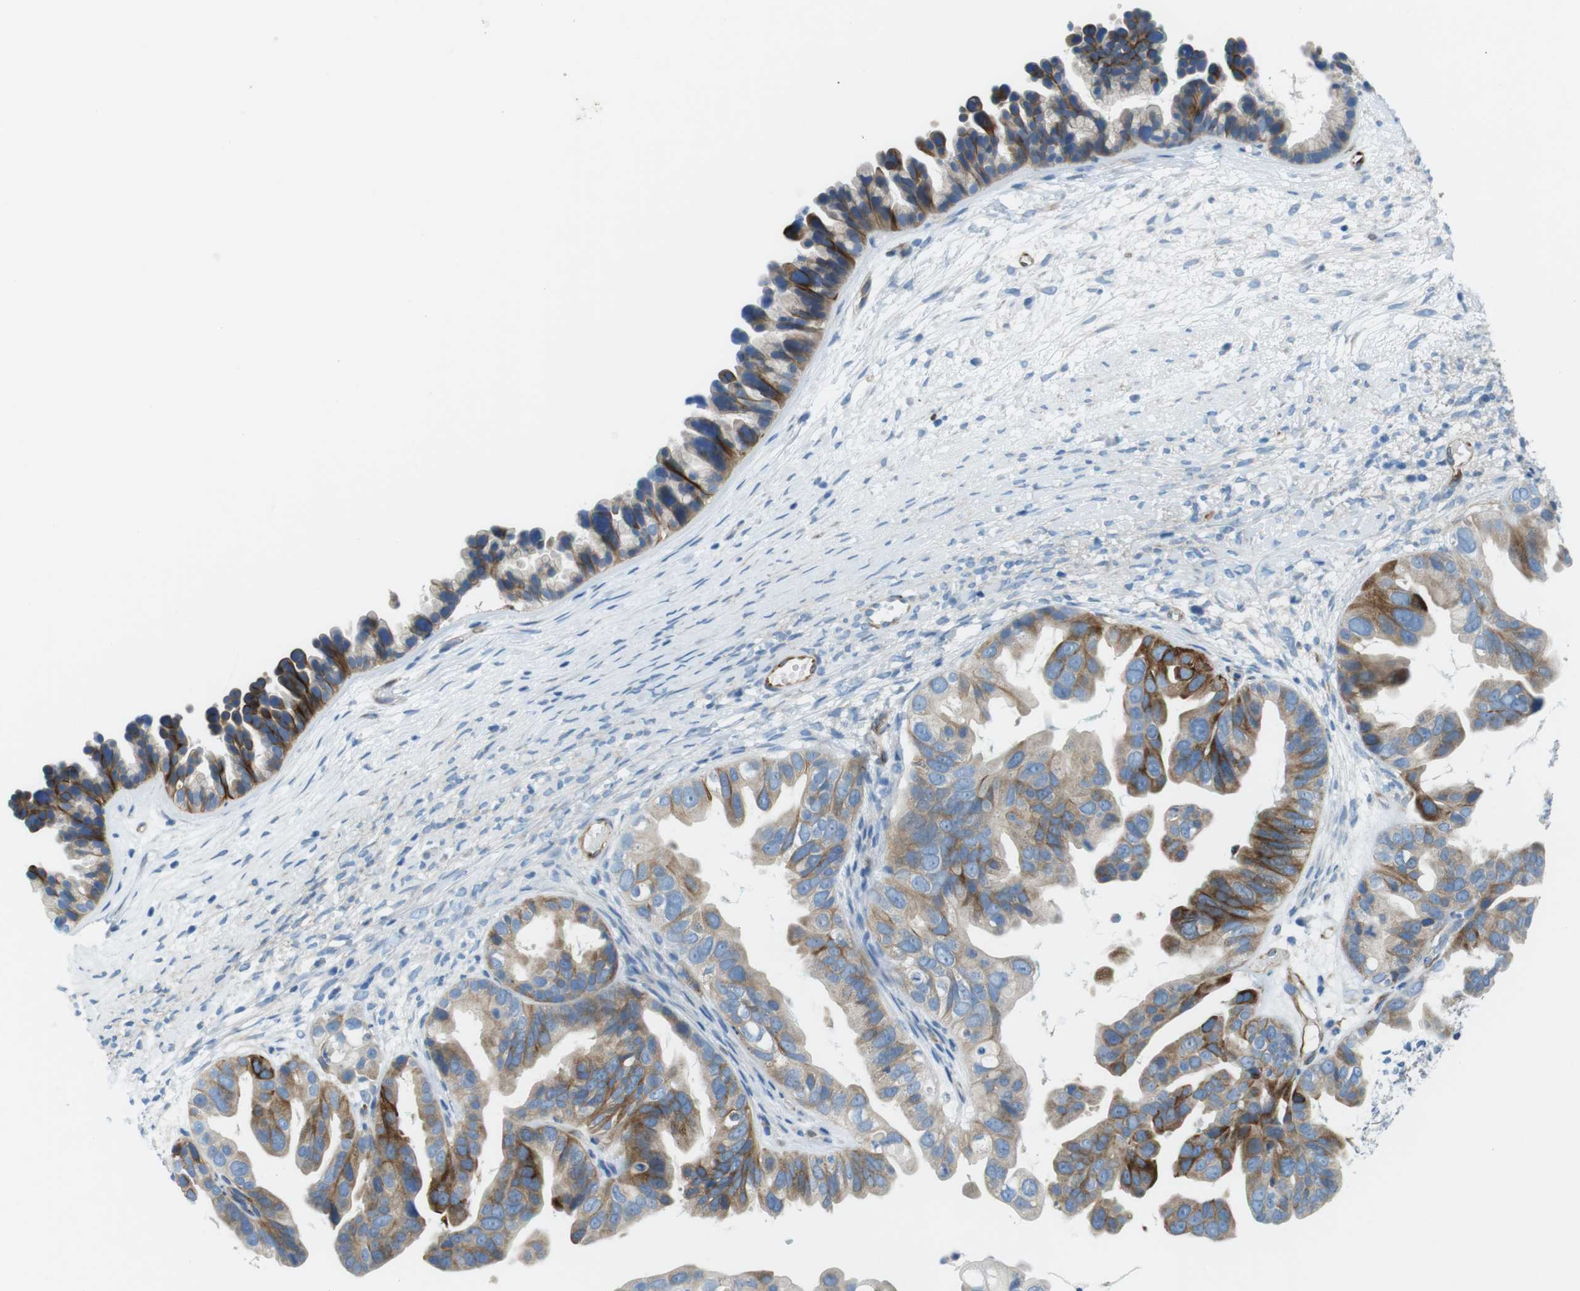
{"staining": {"intensity": "strong", "quantity": "25%-75%", "location": "cytoplasmic/membranous"}, "tissue": "ovarian cancer", "cell_type": "Tumor cells", "image_type": "cancer", "snomed": [{"axis": "morphology", "description": "Cystadenocarcinoma, serous, NOS"}, {"axis": "topography", "description": "Ovary"}], "caption": "This photomicrograph displays immunohistochemistry (IHC) staining of human ovarian cancer (serous cystadenocarcinoma), with high strong cytoplasmic/membranous expression in about 25%-75% of tumor cells.", "gene": "EMP2", "patient": {"sex": "female", "age": 56}}